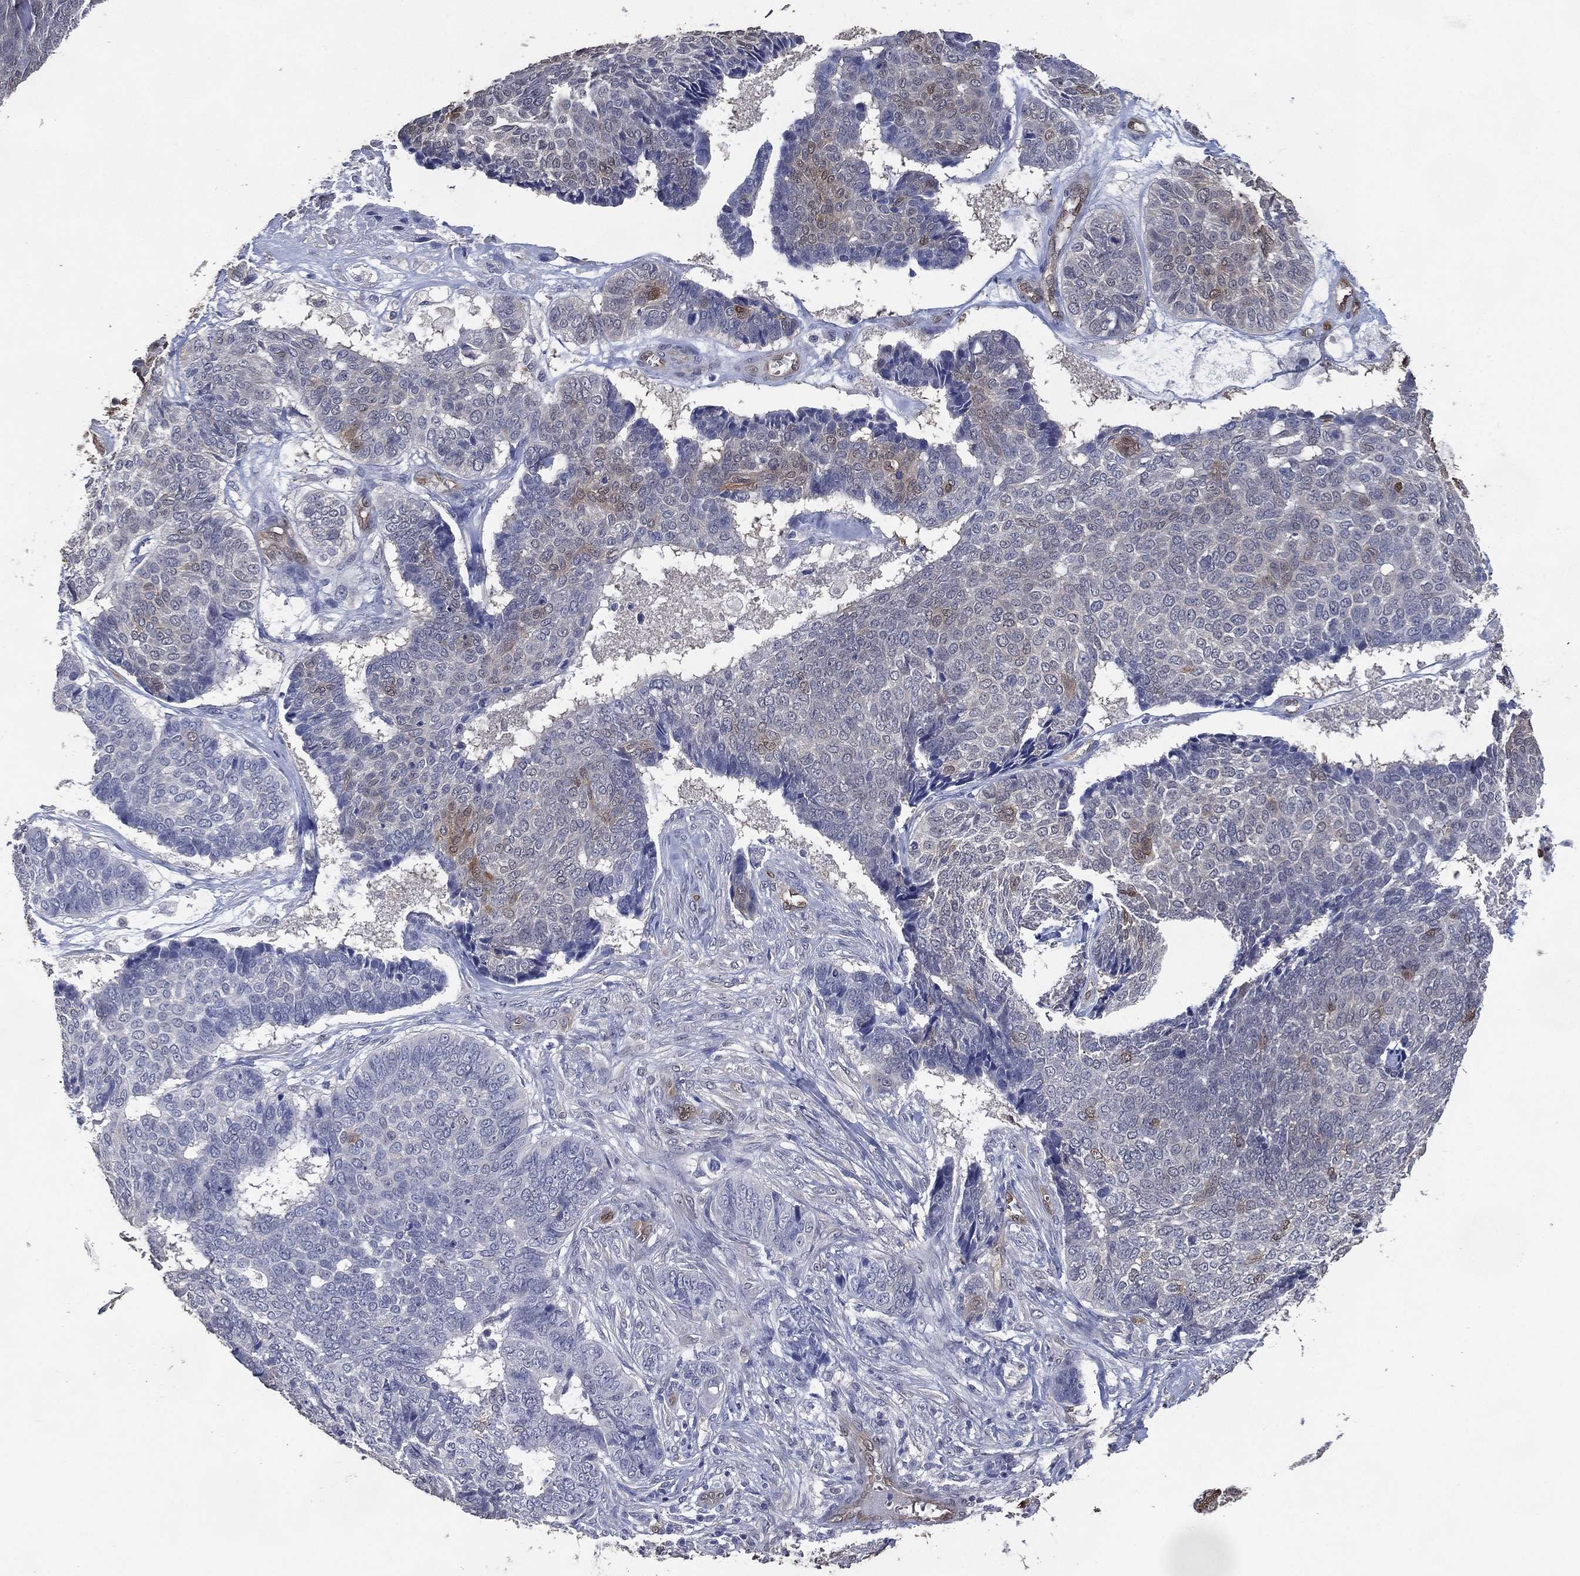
{"staining": {"intensity": "weak", "quantity": "<25%", "location": "cytoplasmic/membranous"}, "tissue": "skin cancer", "cell_type": "Tumor cells", "image_type": "cancer", "snomed": [{"axis": "morphology", "description": "Basal cell carcinoma"}, {"axis": "topography", "description": "Skin"}], "caption": "This is an immunohistochemistry (IHC) micrograph of human skin cancer (basal cell carcinoma). There is no expression in tumor cells.", "gene": "AK1", "patient": {"sex": "male", "age": 86}}